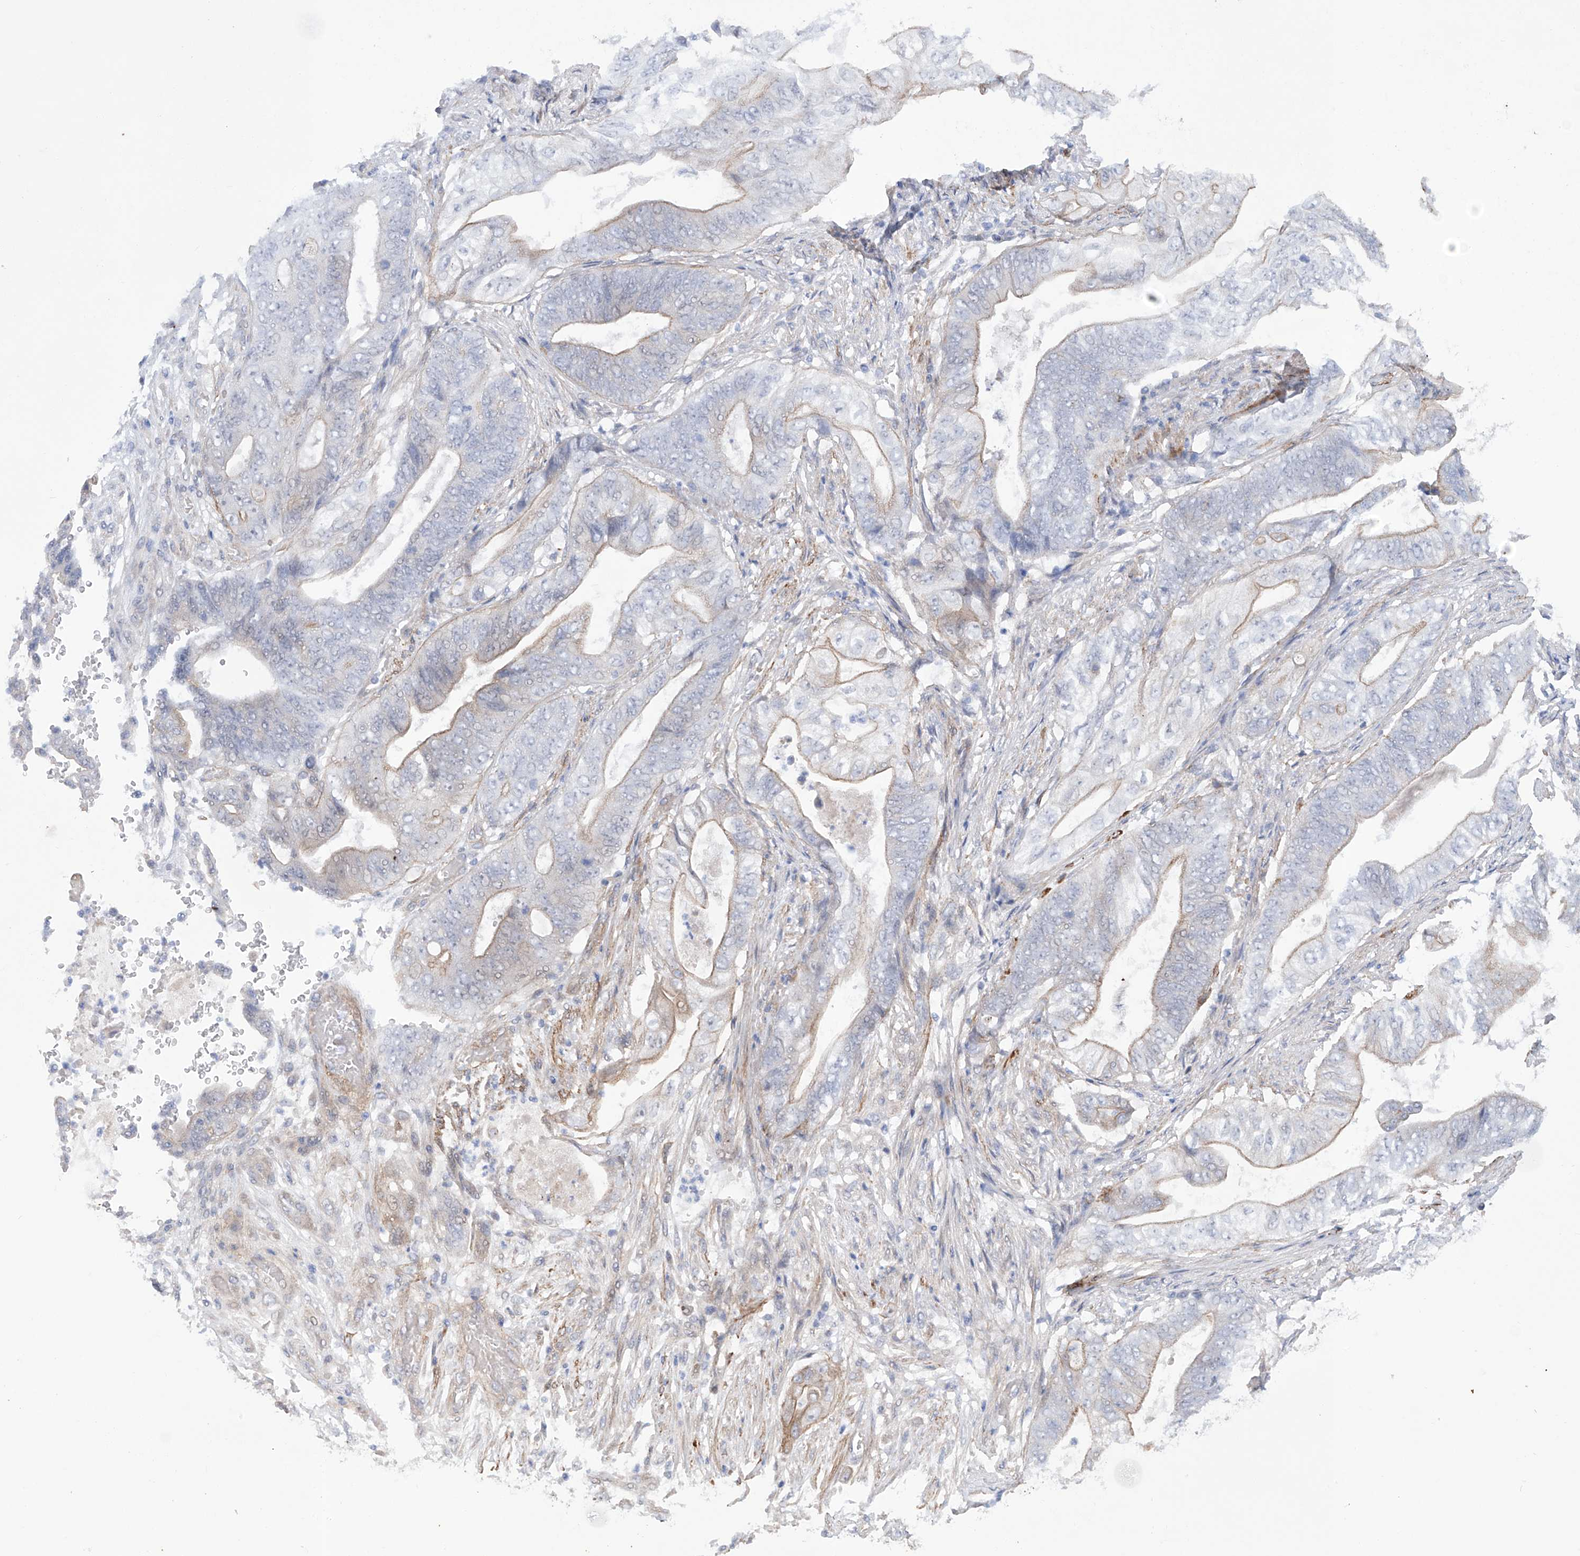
{"staining": {"intensity": "moderate", "quantity": "<25%", "location": "cytoplasmic/membranous"}, "tissue": "stomach cancer", "cell_type": "Tumor cells", "image_type": "cancer", "snomed": [{"axis": "morphology", "description": "Adenocarcinoma, NOS"}, {"axis": "topography", "description": "Stomach"}], "caption": "A high-resolution image shows IHC staining of stomach cancer (adenocarcinoma), which demonstrates moderate cytoplasmic/membranous expression in about <25% of tumor cells. The protein of interest is stained brown, and the nuclei are stained in blue (DAB (3,3'-diaminobenzidine) IHC with brightfield microscopy, high magnification).", "gene": "ZNF490", "patient": {"sex": "female", "age": 73}}